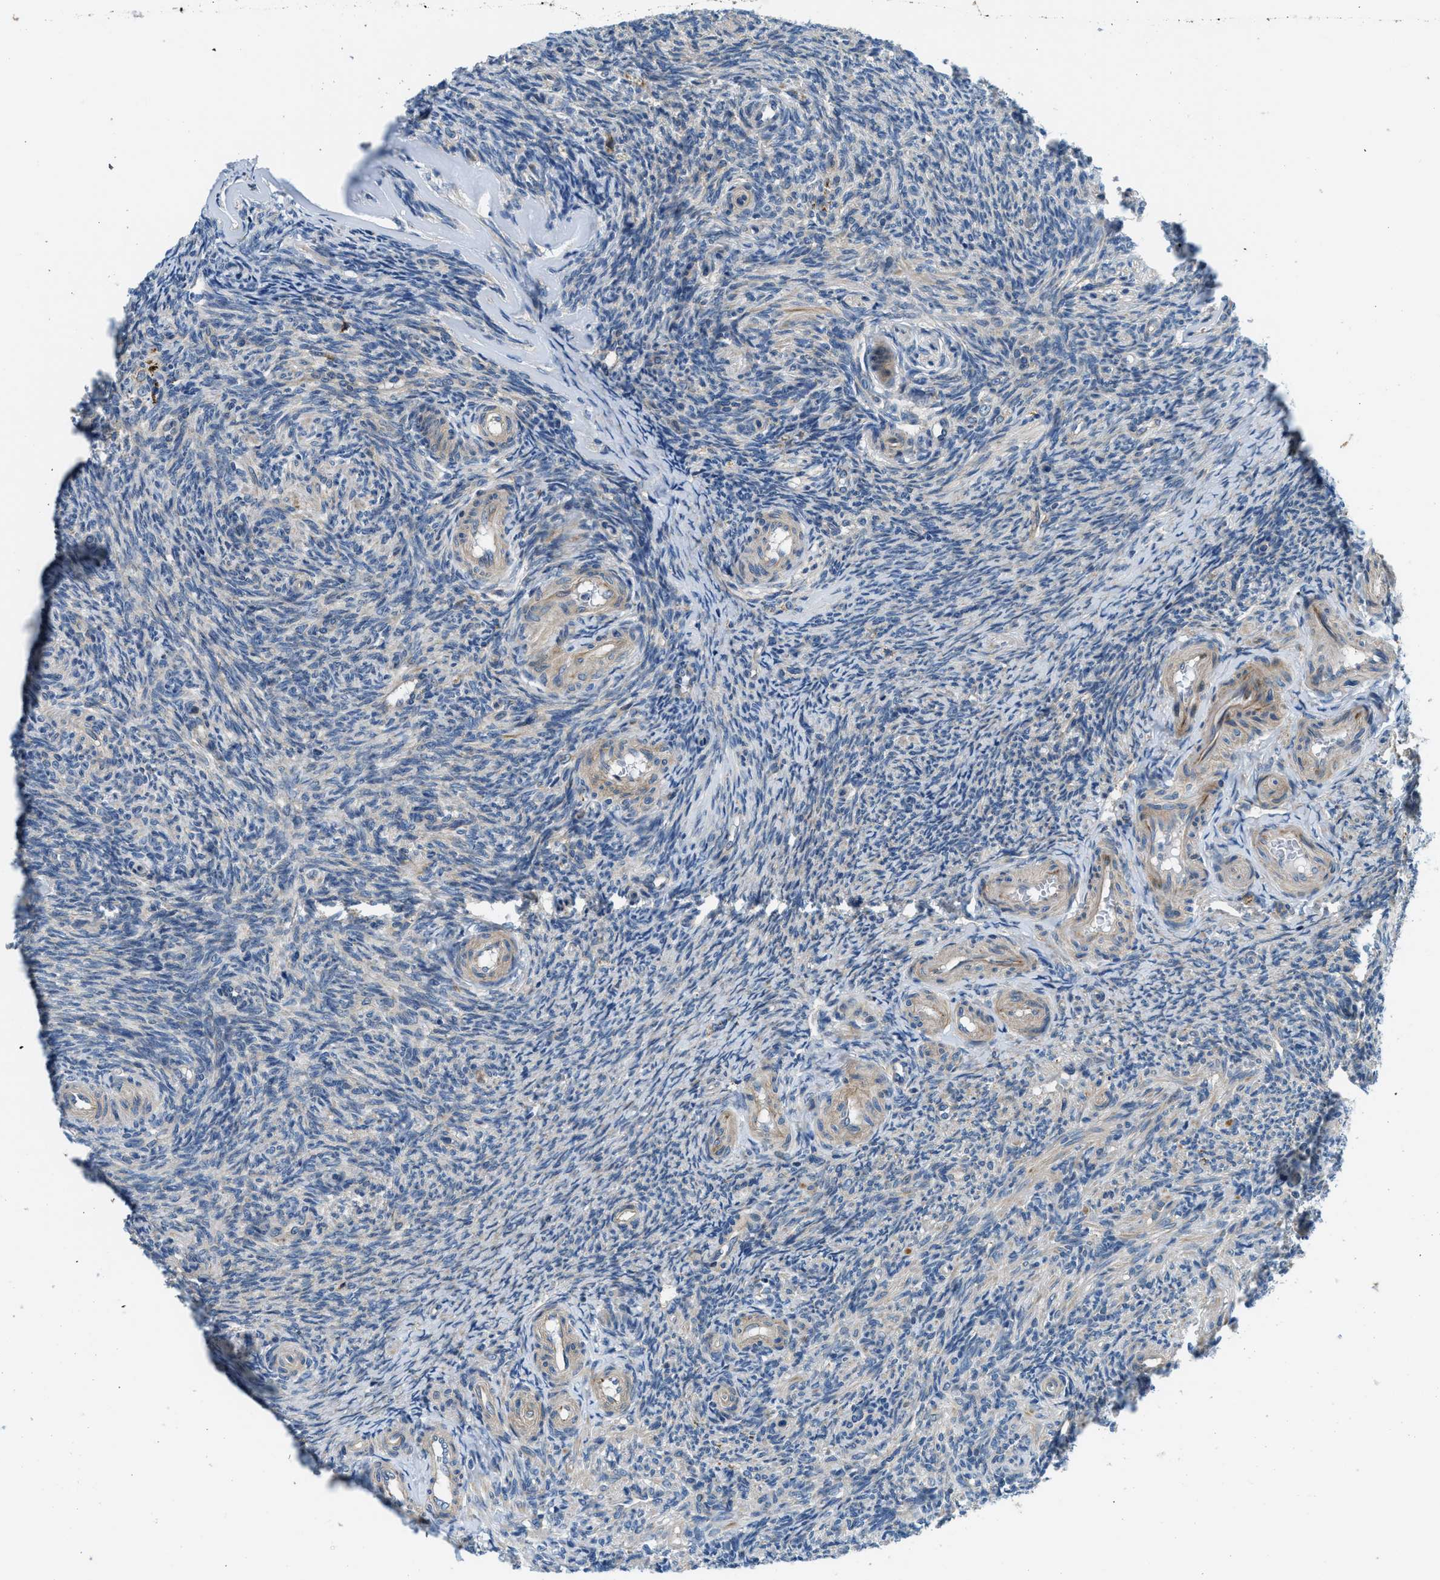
{"staining": {"intensity": "moderate", "quantity": ">75%", "location": "cytoplasmic/membranous"}, "tissue": "ovary", "cell_type": "Follicle cells", "image_type": "normal", "snomed": [{"axis": "morphology", "description": "Normal tissue, NOS"}, {"axis": "topography", "description": "Ovary"}], "caption": "The photomicrograph exhibits a brown stain indicating the presence of a protein in the cytoplasmic/membranous of follicle cells in ovary. The staining is performed using DAB (3,3'-diaminobenzidine) brown chromogen to label protein expression. The nuclei are counter-stained blue using hematoxylin.", "gene": "LPIN2", "patient": {"sex": "female", "age": 41}}